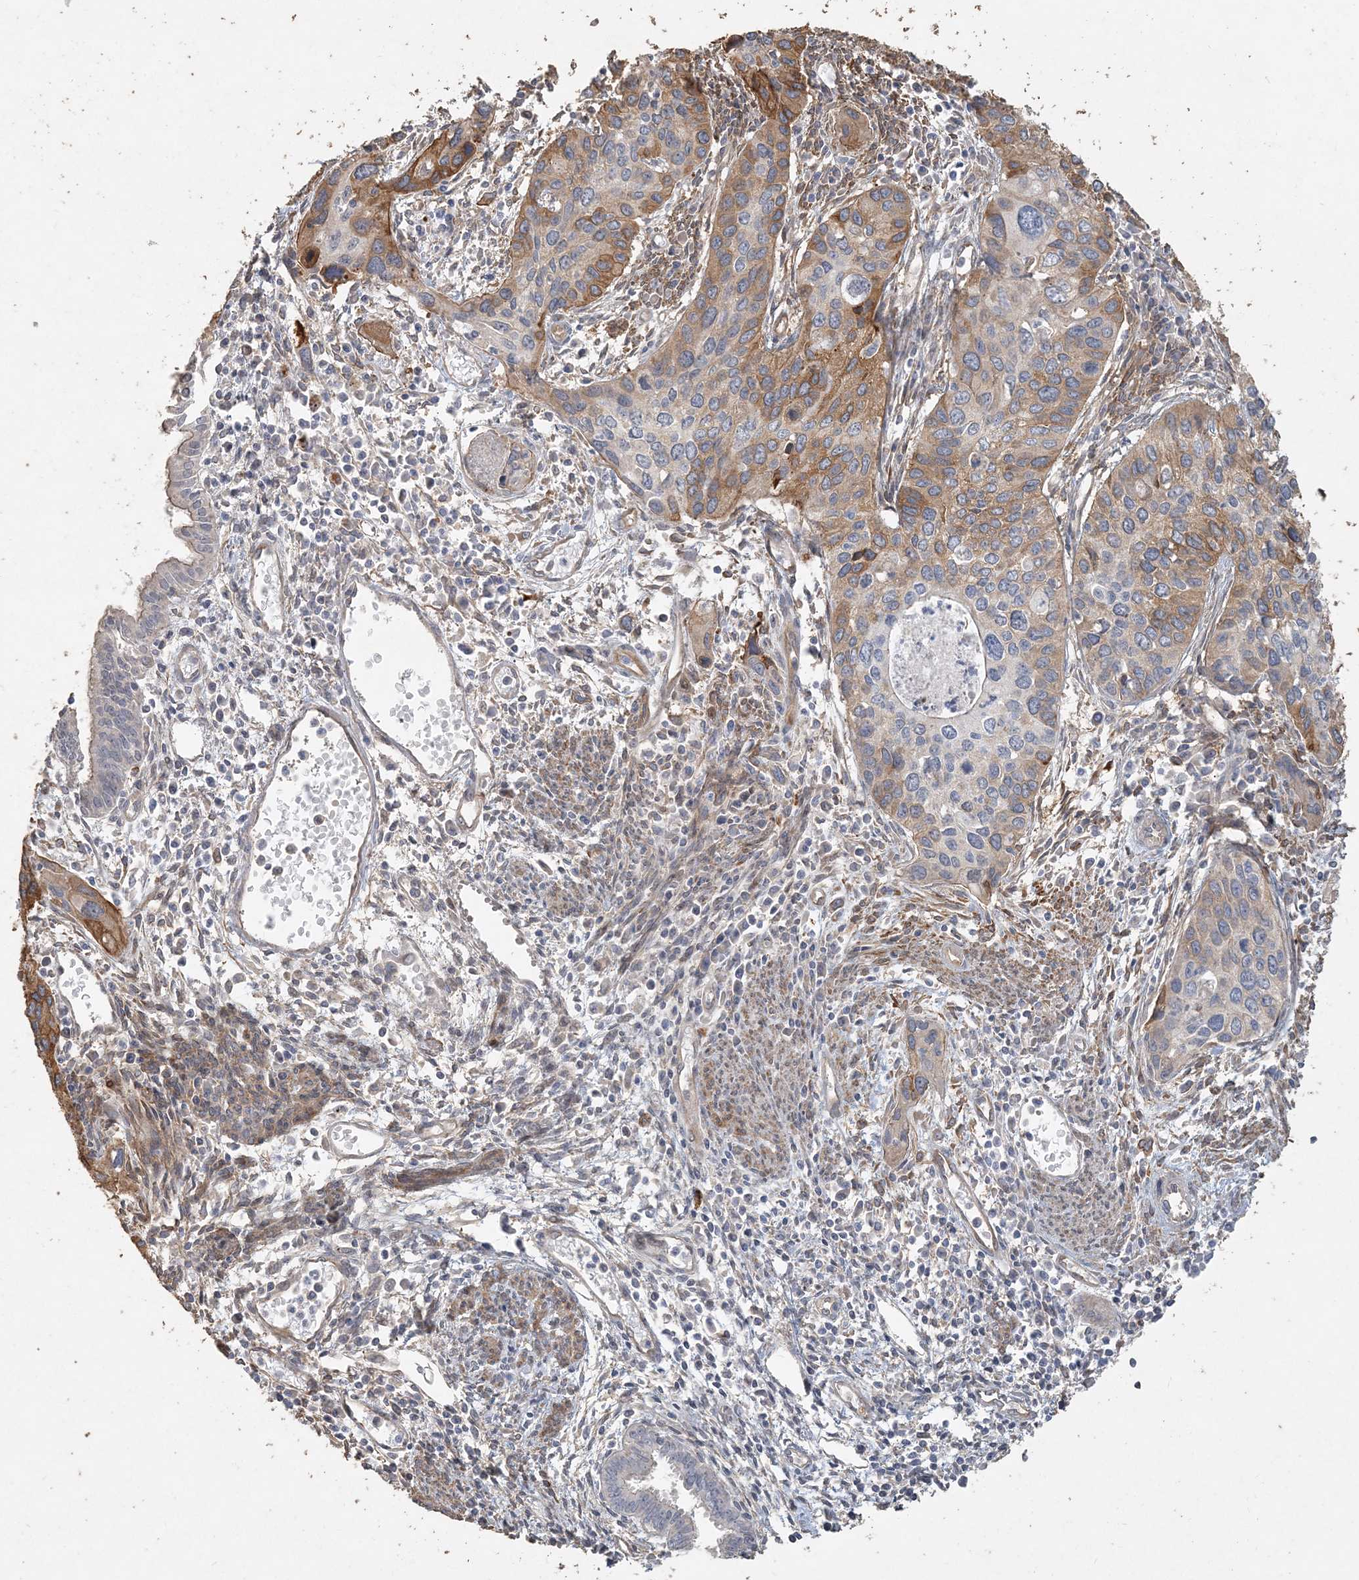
{"staining": {"intensity": "moderate", "quantity": "25%-75%", "location": "cytoplasmic/membranous"}, "tissue": "cervical cancer", "cell_type": "Tumor cells", "image_type": "cancer", "snomed": [{"axis": "morphology", "description": "Squamous cell carcinoma, NOS"}, {"axis": "topography", "description": "Cervix"}], "caption": "Human cervical squamous cell carcinoma stained with a protein marker demonstrates moderate staining in tumor cells.", "gene": "RNF145", "patient": {"sex": "female", "age": 55}}